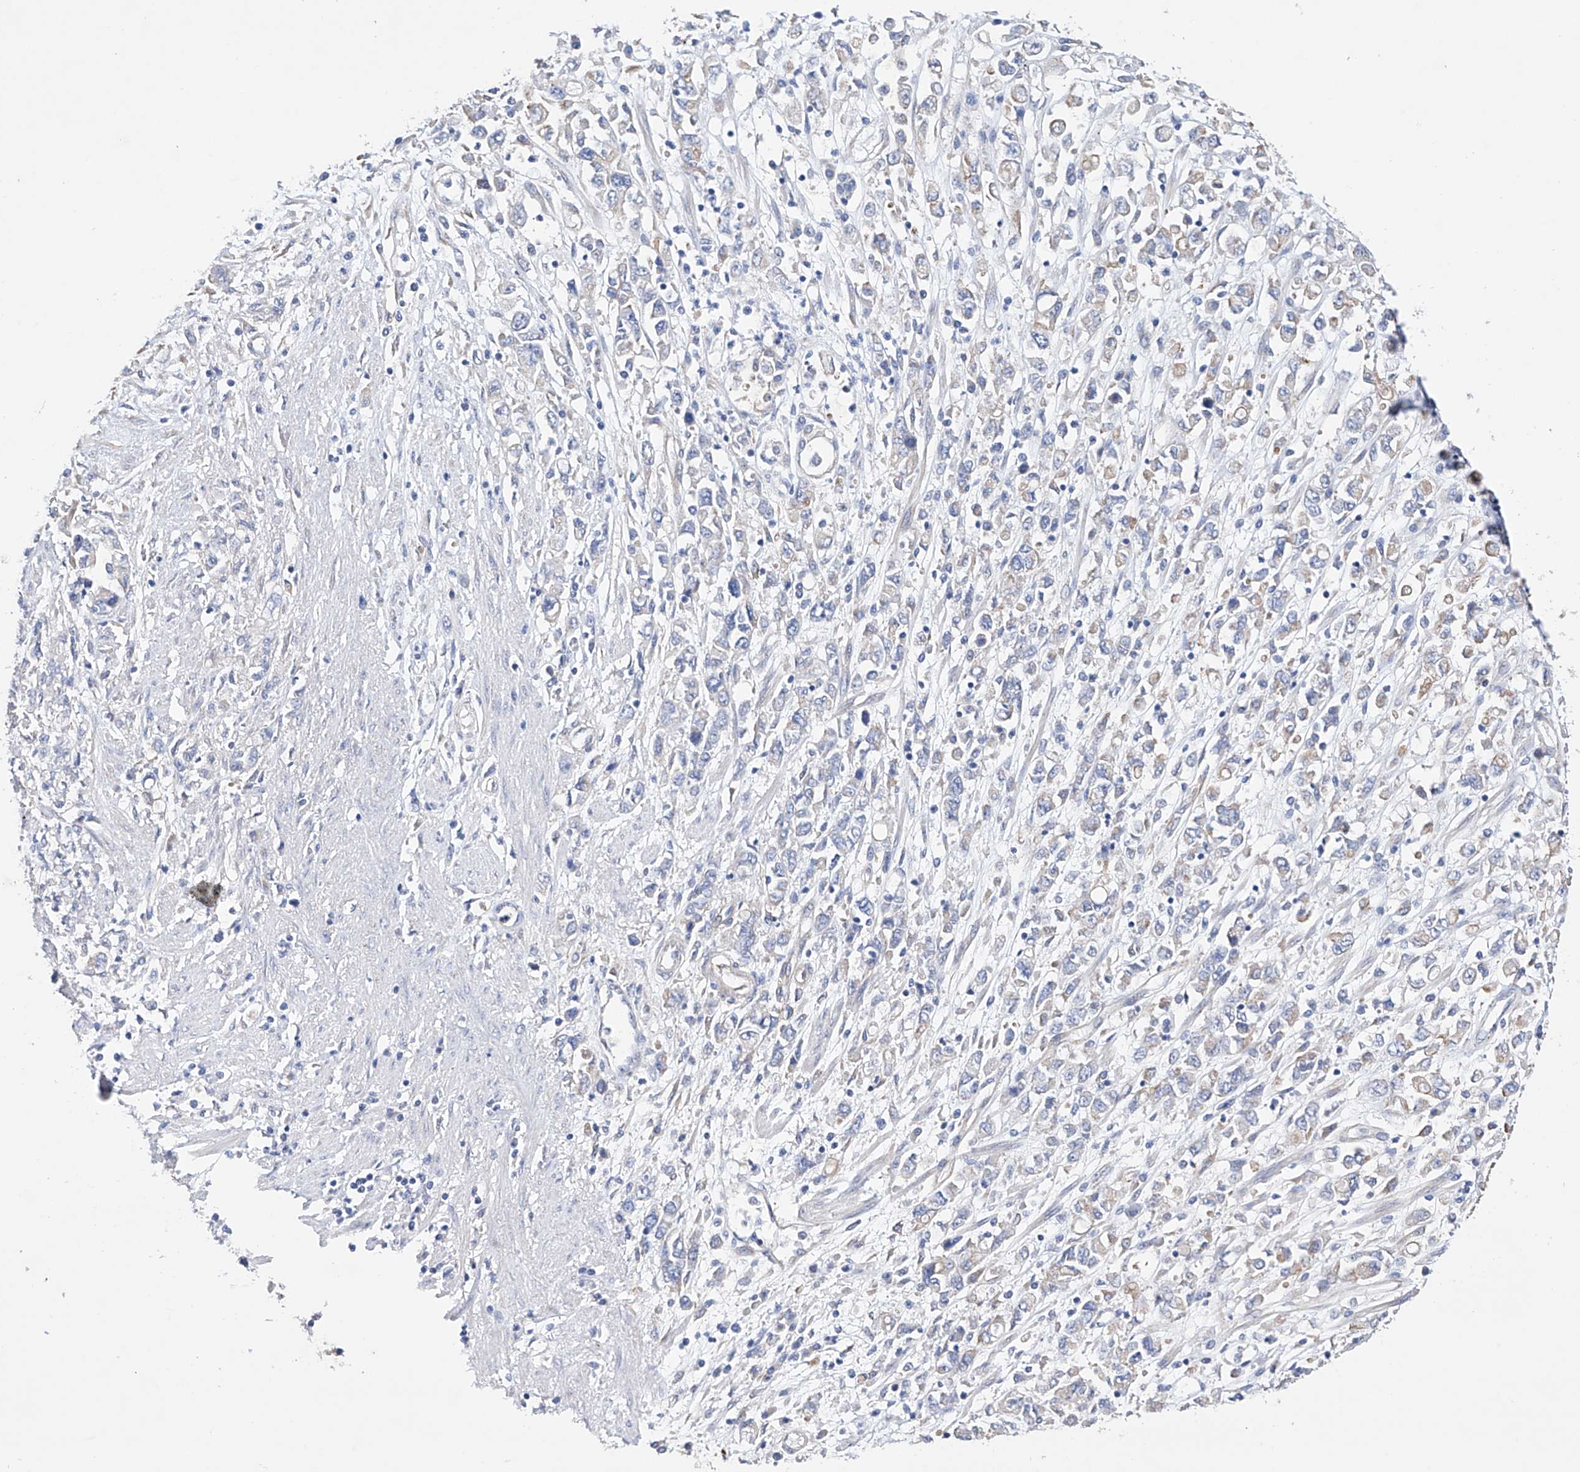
{"staining": {"intensity": "negative", "quantity": "none", "location": "none"}, "tissue": "stomach cancer", "cell_type": "Tumor cells", "image_type": "cancer", "snomed": [{"axis": "morphology", "description": "Adenocarcinoma, NOS"}, {"axis": "topography", "description": "Stomach"}], "caption": "DAB (3,3'-diaminobenzidine) immunohistochemical staining of stomach cancer displays no significant positivity in tumor cells.", "gene": "AFG1L", "patient": {"sex": "female", "age": 76}}